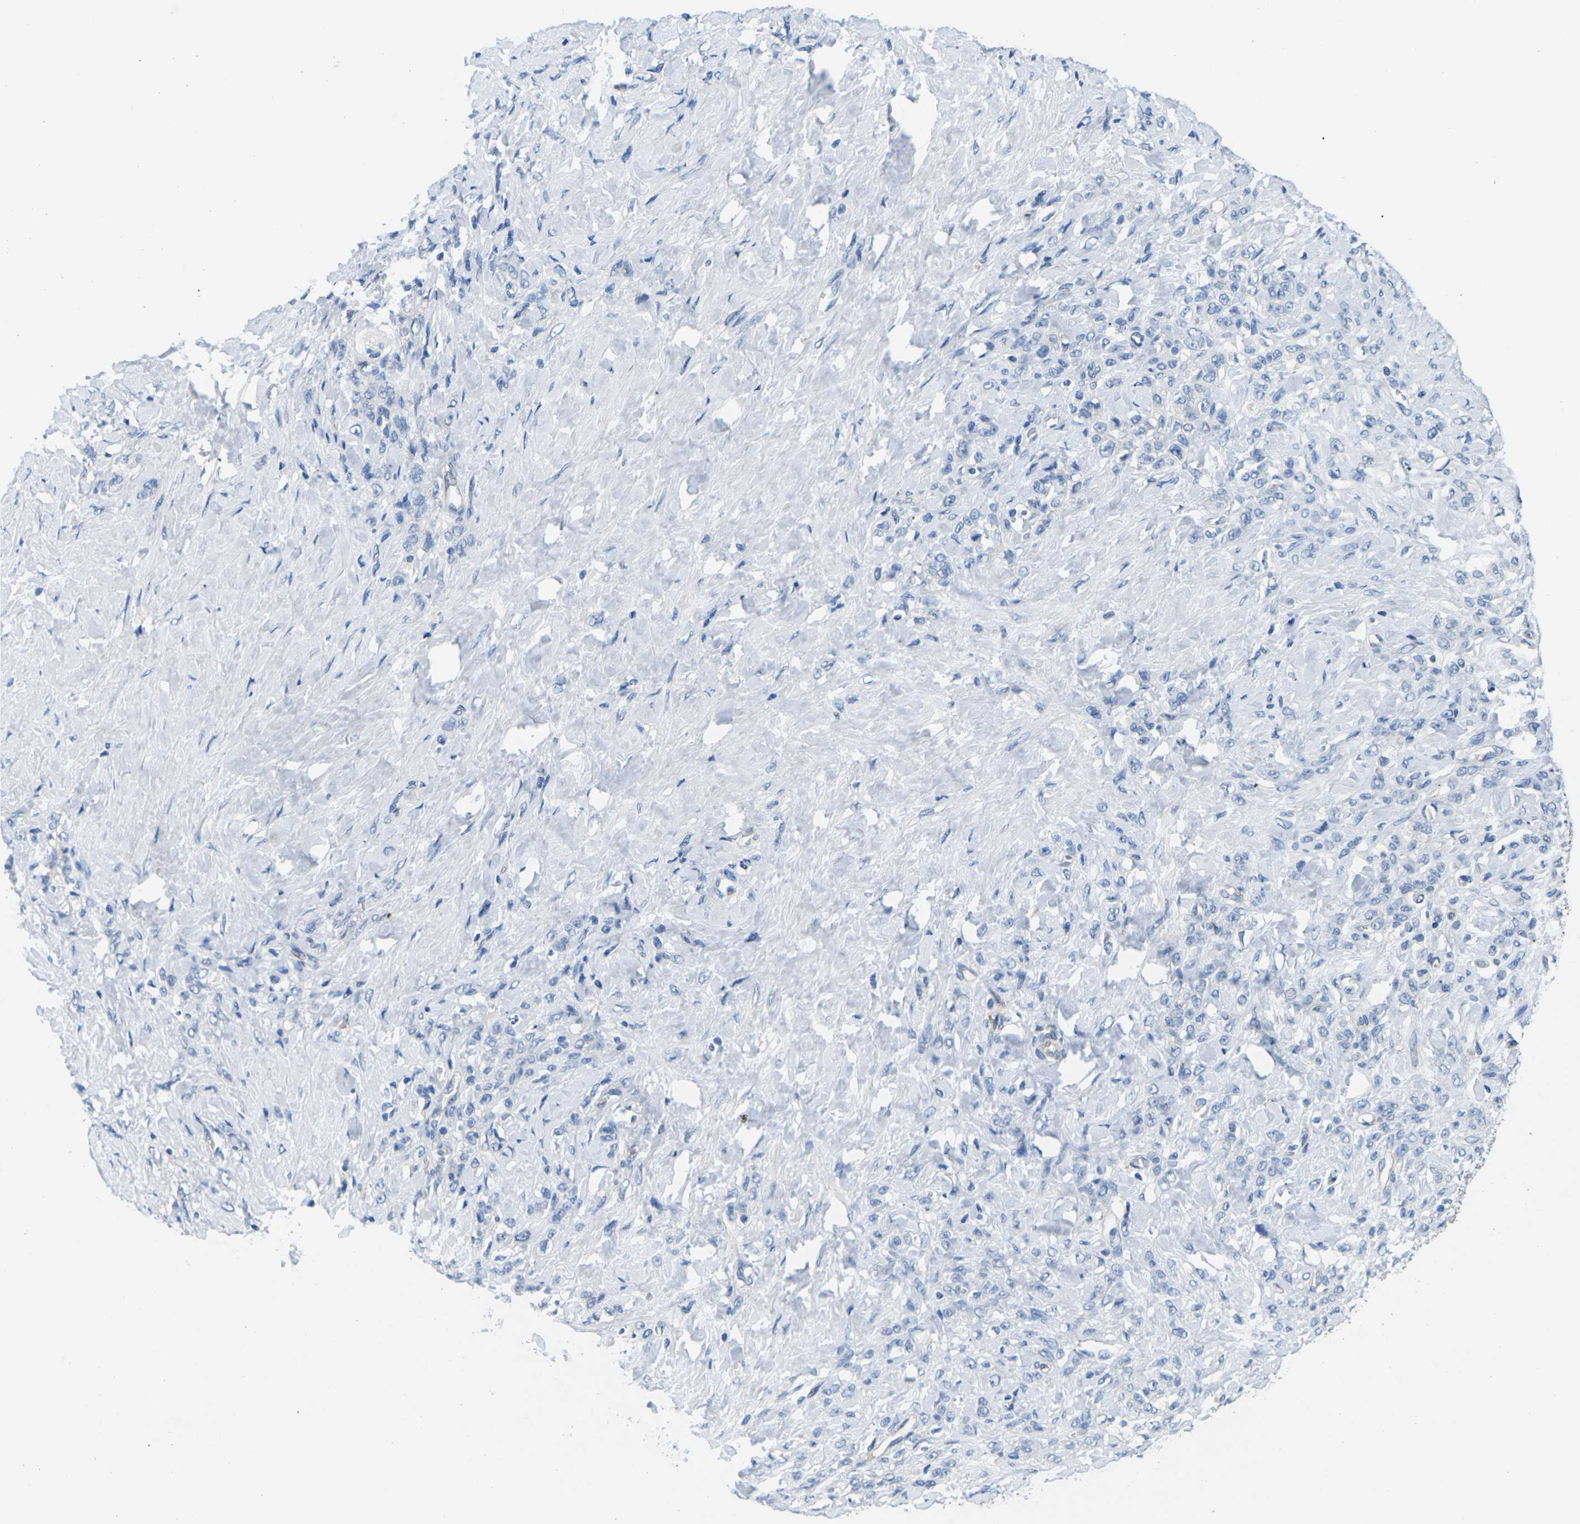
{"staining": {"intensity": "negative", "quantity": "none", "location": "none"}, "tissue": "stomach cancer", "cell_type": "Tumor cells", "image_type": "cancer", "snomed": [{"axis": "morphology", "description": "Adenocarcinoma, NOS"}, {"axis": "topography", "description": "Stomach"}], "caption": "A micrograph of stomach cancer stained for a protein displays no brown staining in tumor cells.", "gene": "ITGA5", "patient": {"sex": "male", "age": 82}}